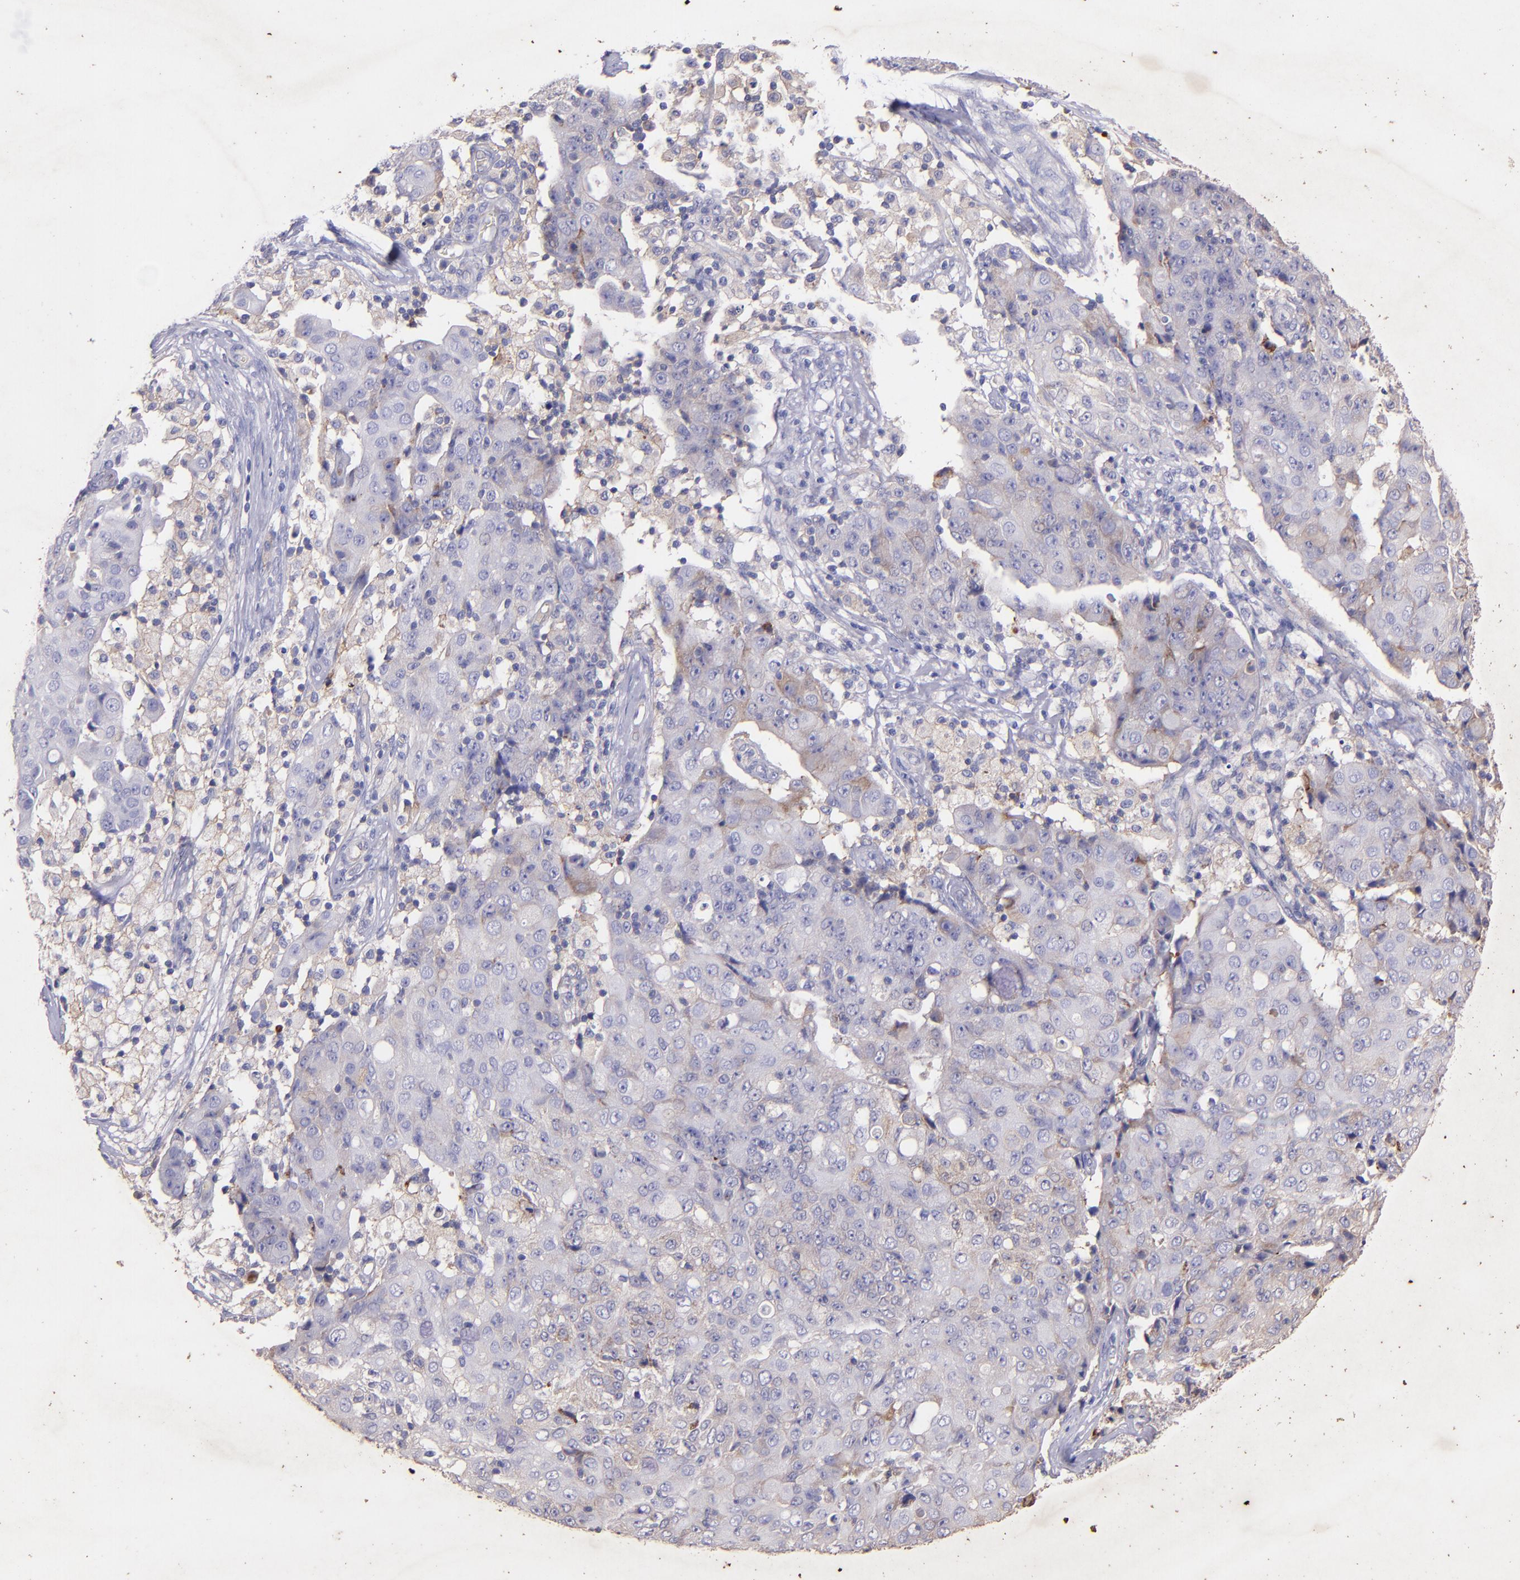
{"staining": {"intensity": "weak", "quantity": "25%-75%", "location": "cytoplasmic/membranous"}, "tissue": "ovarian cancer", "cell_type": "Tumor cells", "image_type": "cancer", "snomed": [{"axis": "morphology", "description": "Carcinoma, endometroid"}, {"axis": "topography", "description": "Ovary"}], "caption": "A high-resolution micrograph shows immunohistochemistry (IHC) staining of ovarian cancer (endometroid carcinoma), which reveals weak cytoplasmic/membranous staining in about 25%-75% of tumor cells.", "gene": "RET", "patient": {"sex": "female", "age": 42}}